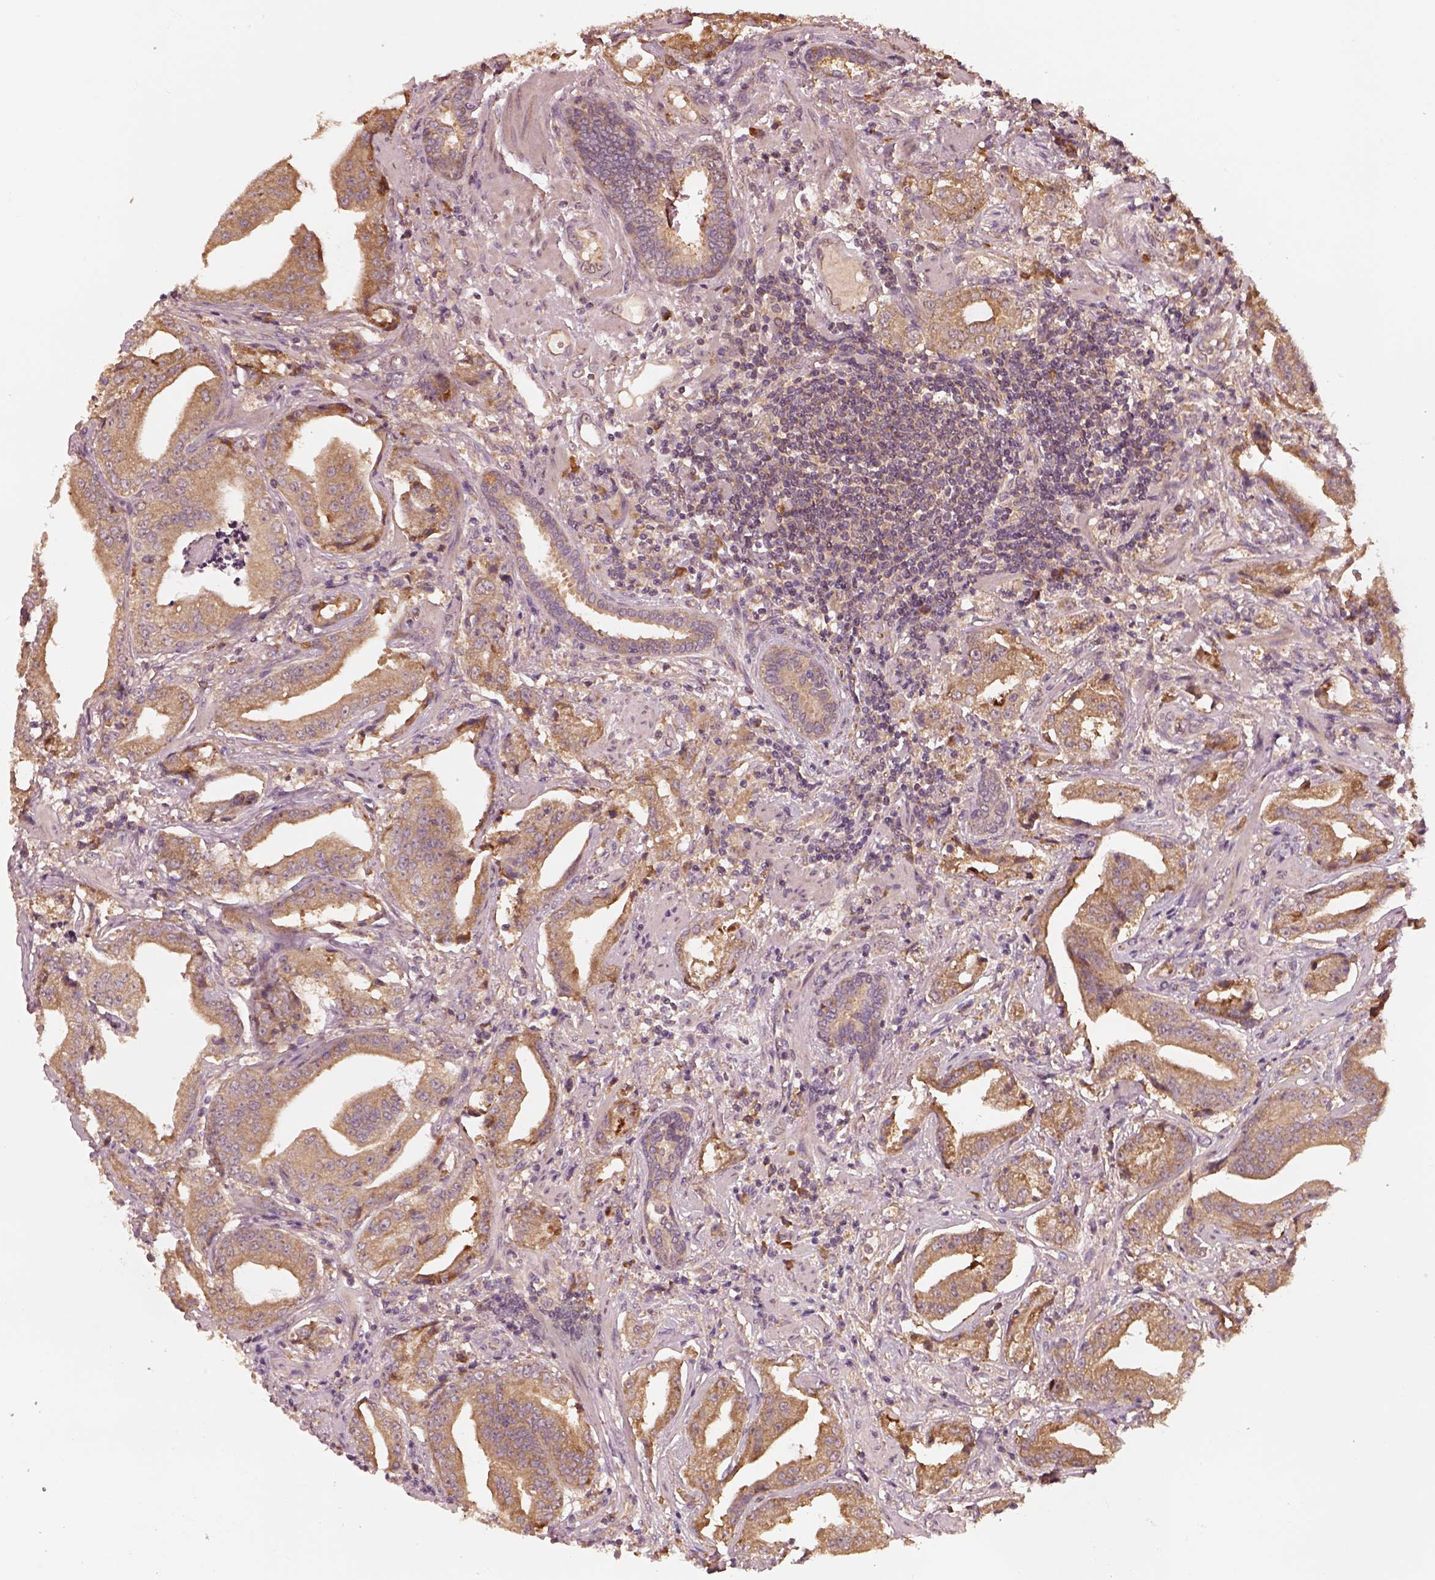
{"staining": {"intensity": "moderate", "quantity": ">75%", "location": "cytoplasmic/membranous"}, "tissue": "prostate cancer", "cell_type": "Tumor cells", "image_type": "cancer", "snomed": [{"axis": "morphology", "description": "Adenocarcinoma, Low grade"}, {"axis": "topography", "description": "Prostate"}], "caption": "Prostate adenocarcinoma (low-grade) stained with immunohistochemistry exhibits moderate cytoplasmic/membranous expression in approximately >75% of tumor cells.", "gene": "RPS5", "patient": {"sex": "male", "age": 62}}